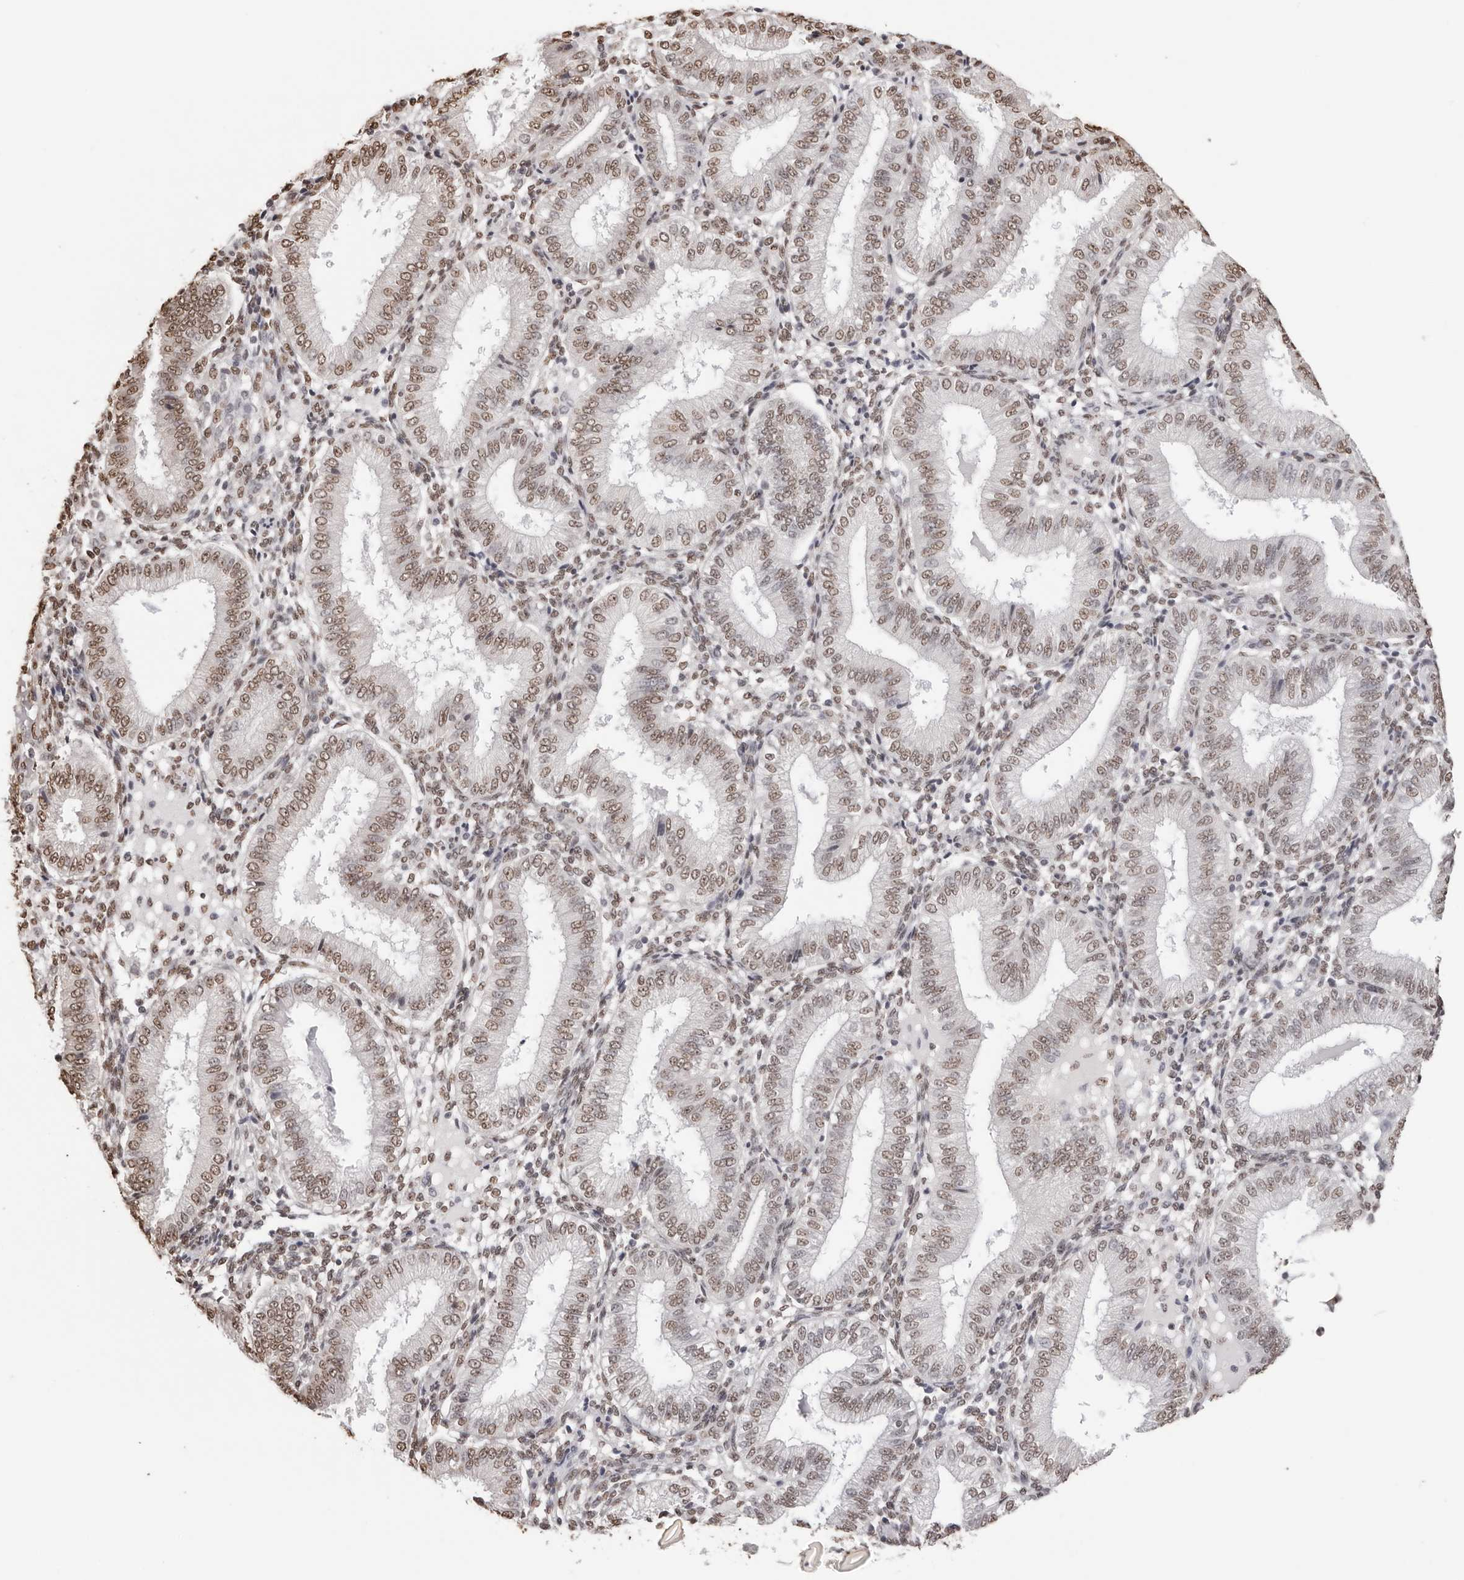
{"staining": {"intensity": "weak", "quantity": ">75%", "location": "nuclear"}, "tissue": "endometrium", "cell_type": "Cells in endometrial stroma", "image_type": "normal", "snomed": [{"axis": "morphology", "description": "Normal tissue, NOS"}, {"axis": "topography", "description": "Endometrium"}], "caption": "Immunohistochemistry (DAB (3,3'-diaminobenzidine)) staining of benign human endometrium demonstrates weak nuclear protein staining in about >75% of cells in endometrial stroma. The staining was performed using DAB to visualize the protein expression in brown, while the nuclei were stained in blue with hematoxylin (Magnification: 20x).", "gene": "OLIG3", "patient": {"sex": "female", "age": 39}}